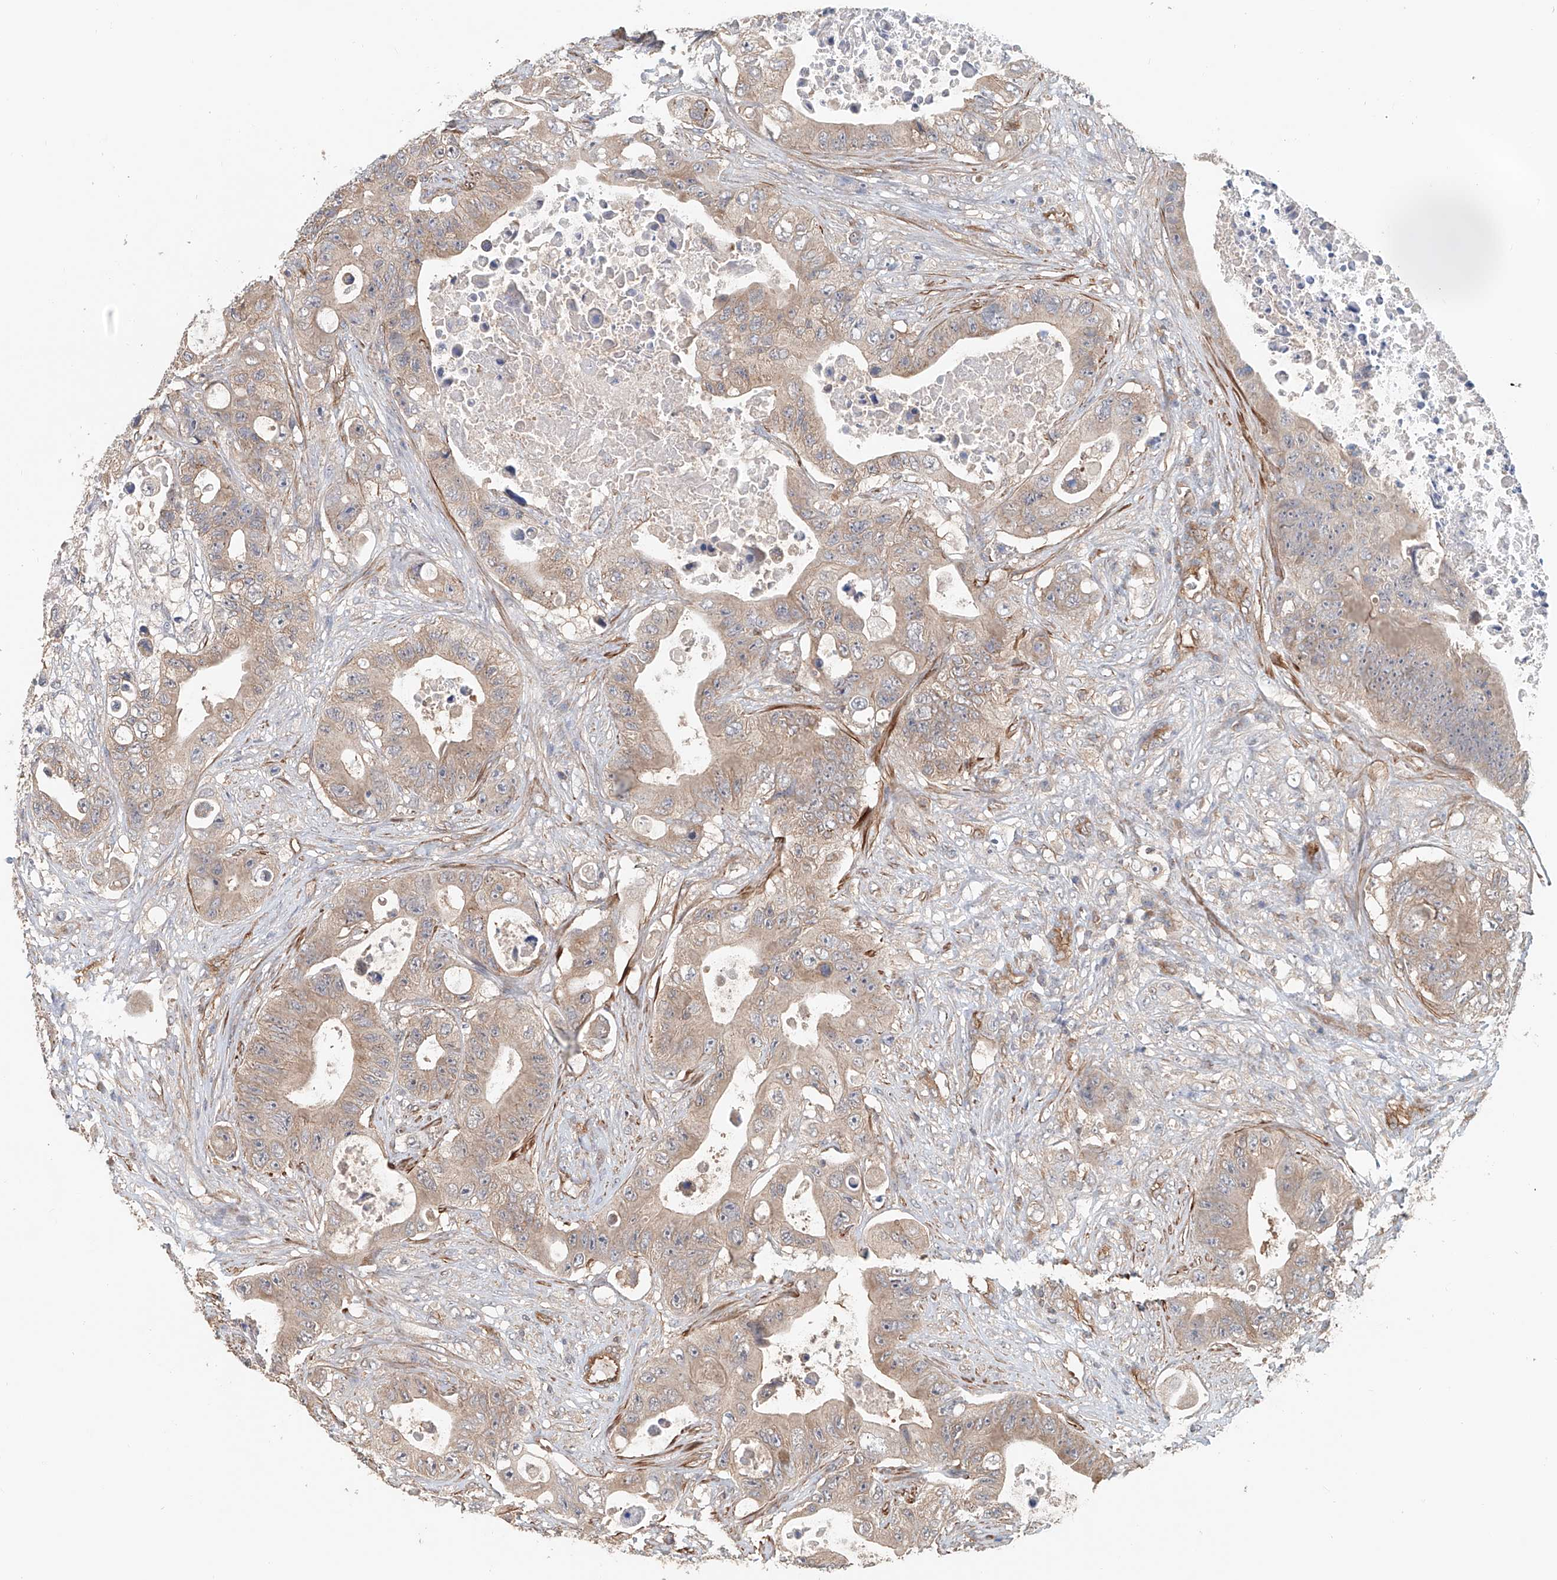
{"staining": {"intensity": "weak", "quantity": ">75%", "location": "cytoplasmic/membranous"}, "tissue": "colorectal cancer", "cell_type": "Tumor cells", "image_type": "cancer", "snomed": [{"axis": "morphology", "description": "Adenocarcinoma, NOS"}, {"axis": "topography", "description": "Colon"}], "caption": "The histopathology image reveals a brown stain indicating the presence of a protein in the cytoplasmic/membranous of tumor cells in colorectal adenocarcinoma. (IHC, brightfield microscopy, high magnification).", "gene": "FRYL", "patient": {"sex": "female", "age": 46}}